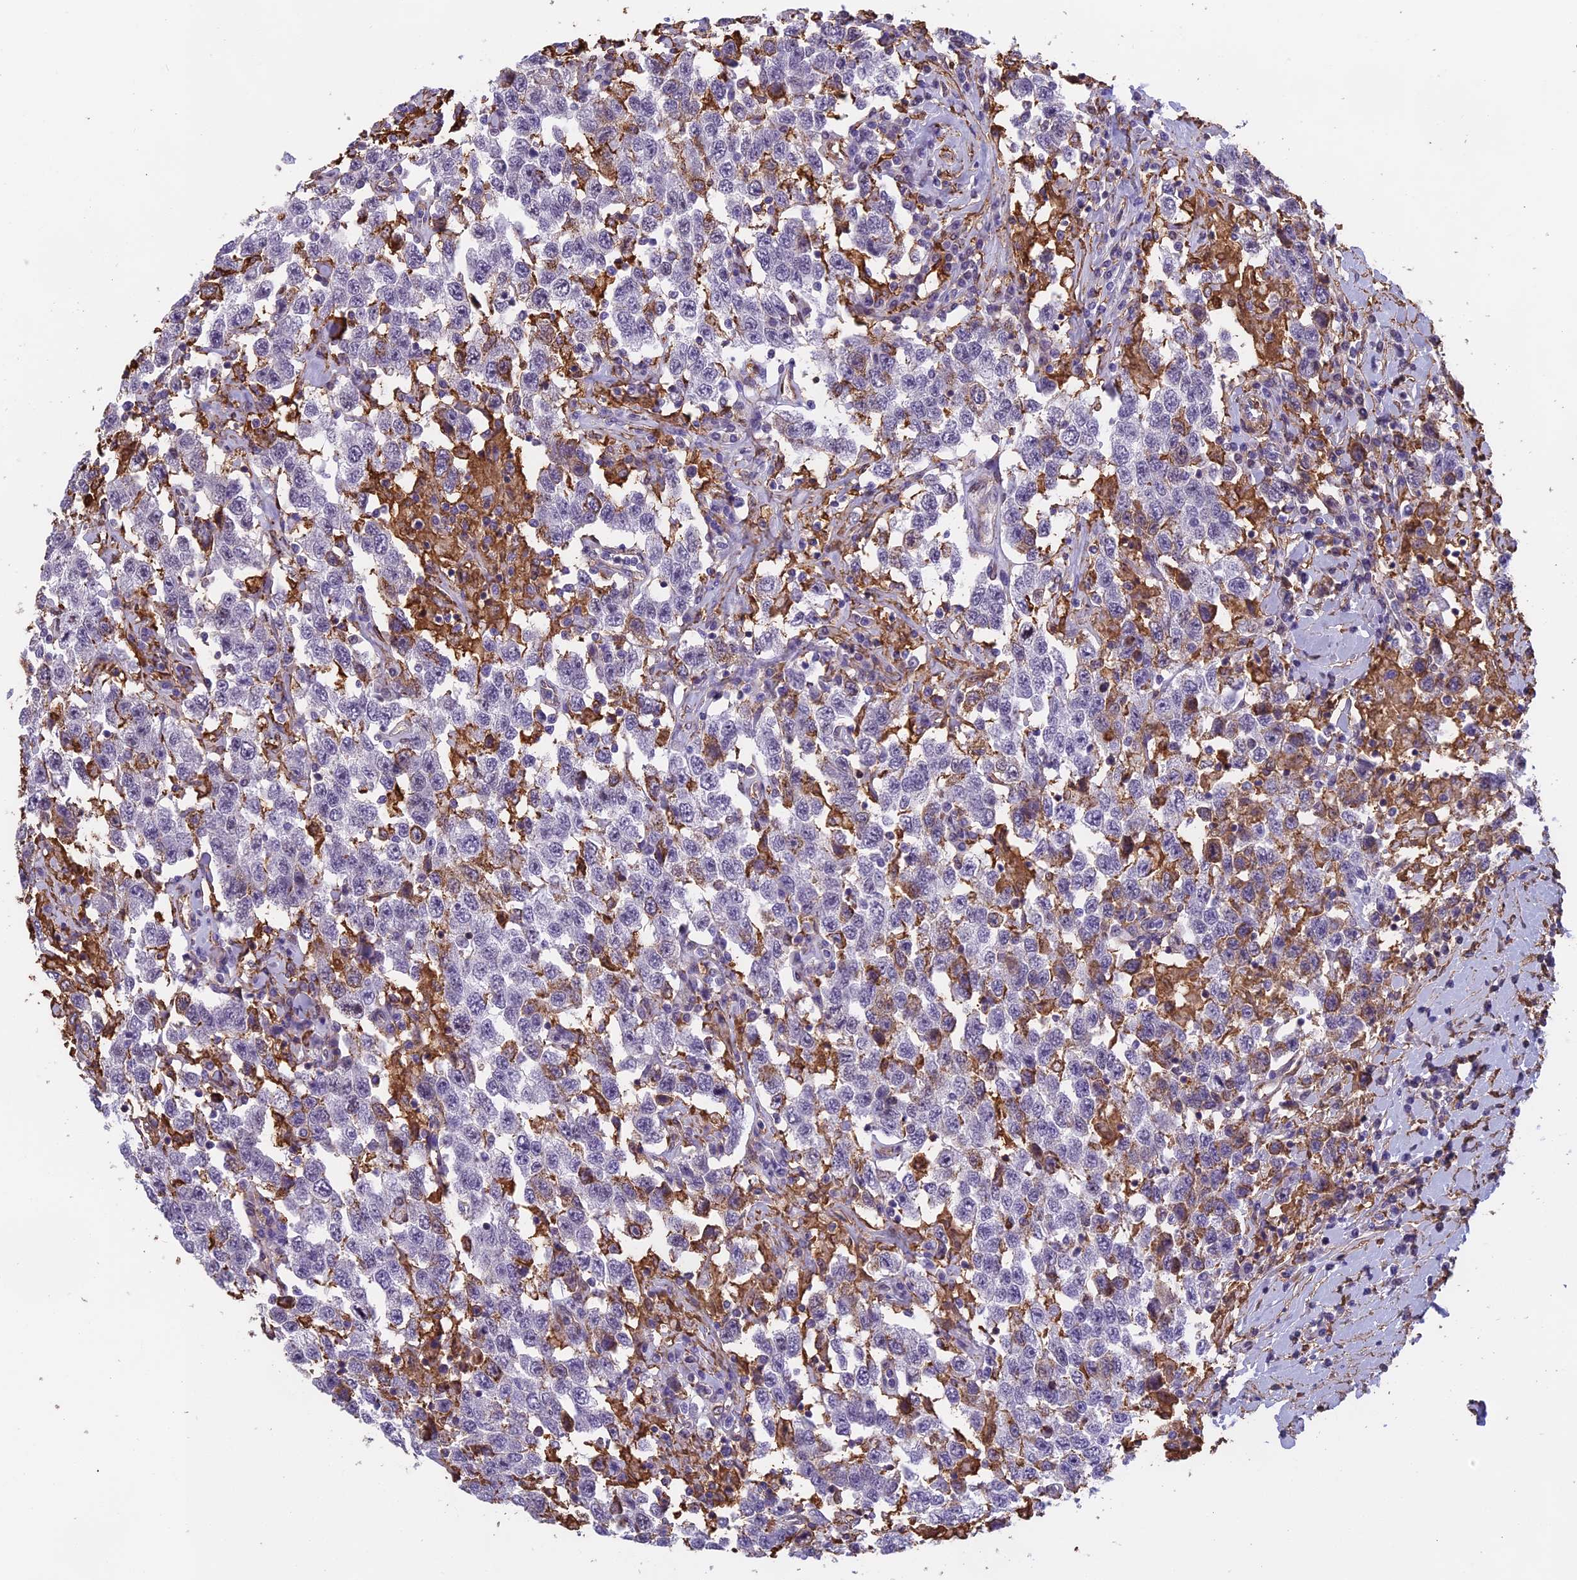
{"staining": {"intensity": "negative", "quantity": "none", "location": "none"}, "tissue": "testis cancer", "cell_type": "Tumor cells", "image_type": "cancer", "snomed": [{"axis": "morphology", "description": "Seminoma, NOS"}, {"axis": "topography", "description": "Testis"}], "caption": "Immunohistochemistry (IHC) photomicrograph of neoplastic tissue: testis cancer (seminoma) stained with DAB (3,3'-diaminobenzidine) displays no significant protein expression in tumor cells. (Brightfield microscopy of DAB IHC at high magnification).", "gene": "TMEM255B", "patient": {"sex": "male", "age": 41}}